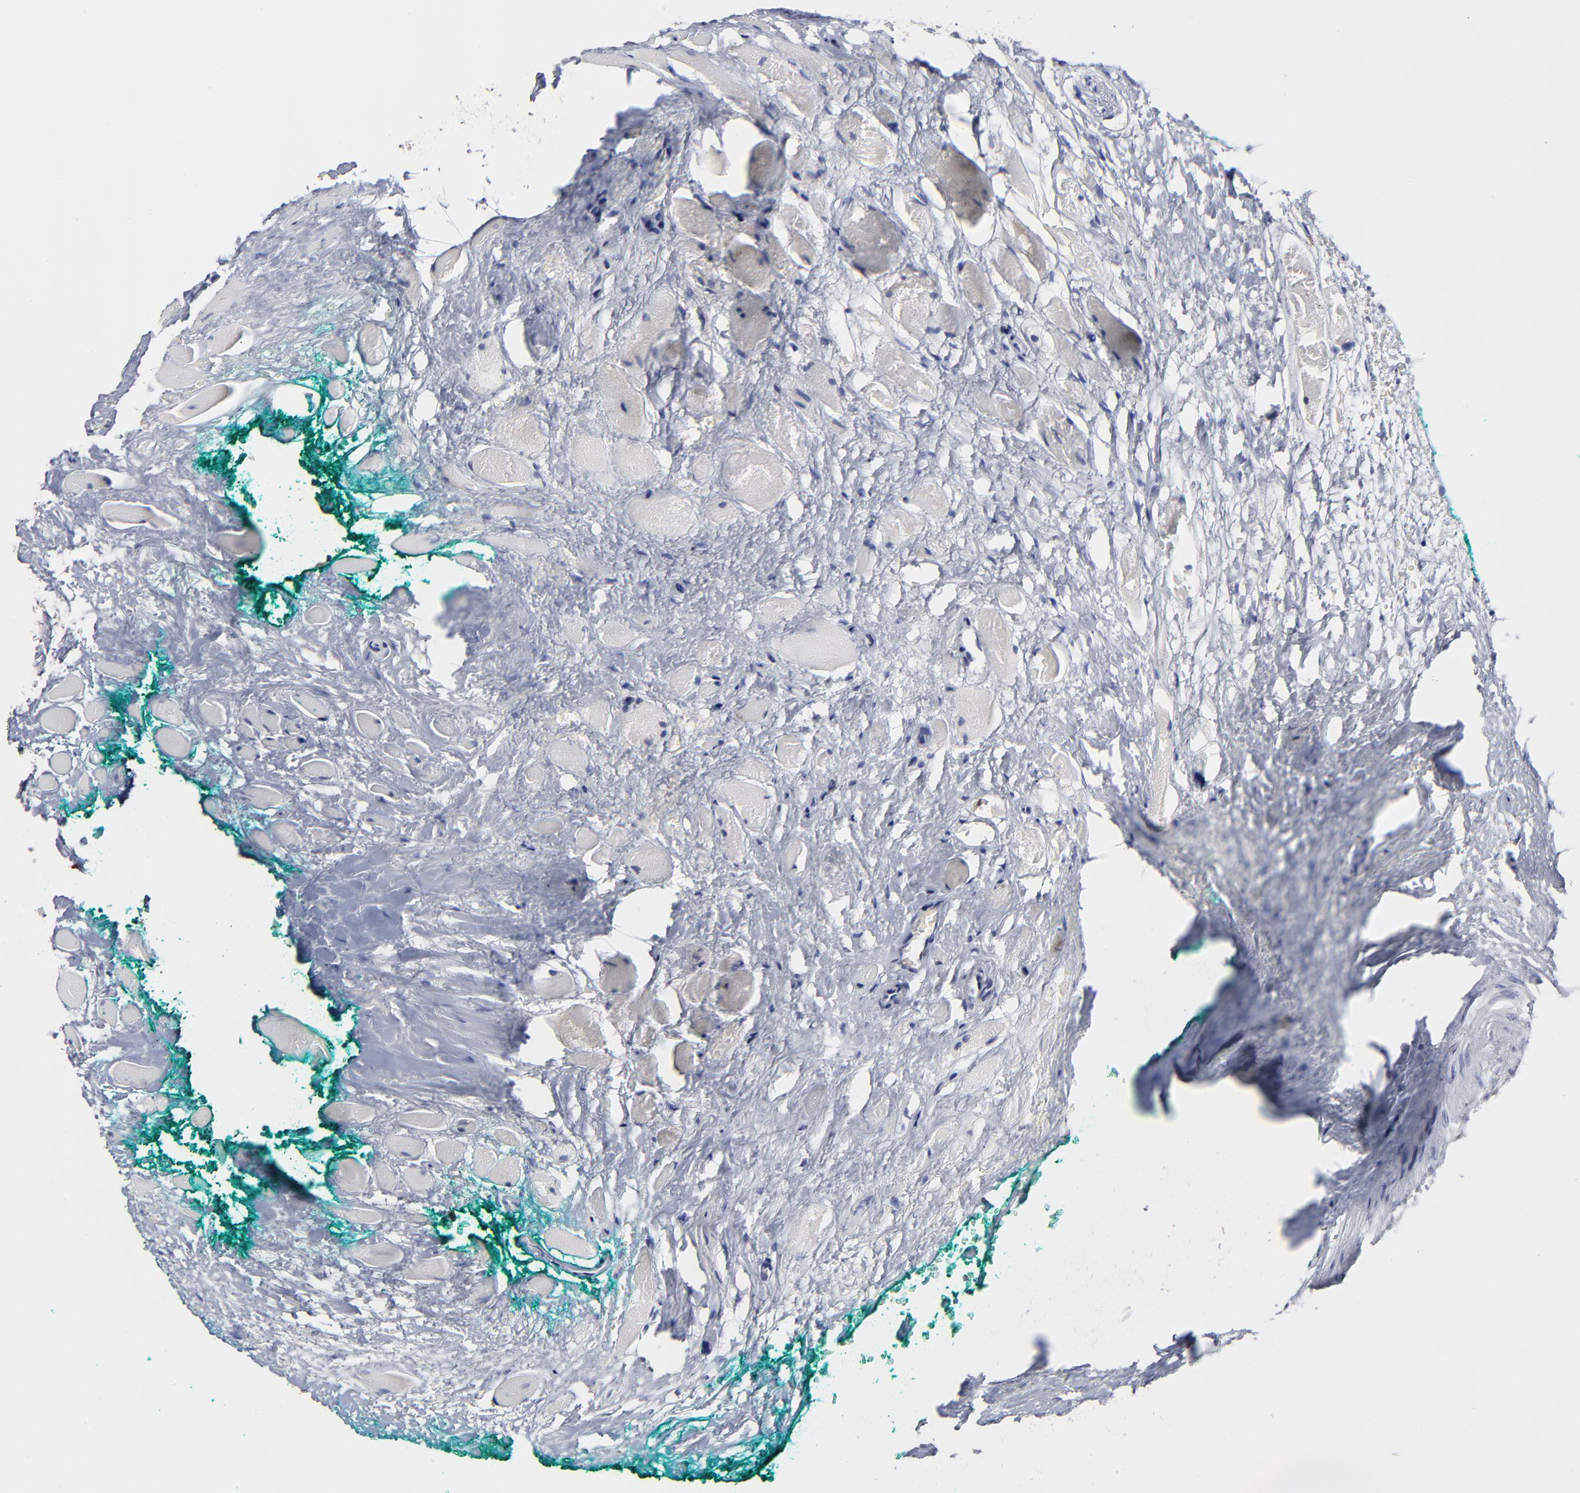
{"staining": {"intensity": "weak", "quantity": "<25%", "location": "cytoplasmic/membranous"}, "tissue": "prostate cancer", "cell_type": "Tumor cells", "image_type": "cancer", "snomed": [{"axis": "morphology", "description": "Adenocarcinoma, Medium grade"}, {"axis": "topography", "description": "Prostate"}], "caption": "This is an IHC photomicrograph of human adenocarcinoma (medium-grade) (prostate). There is no positivity in tumor cells.", "gene": "CXADR", "patient": {"sex": "male", "age": 60}}